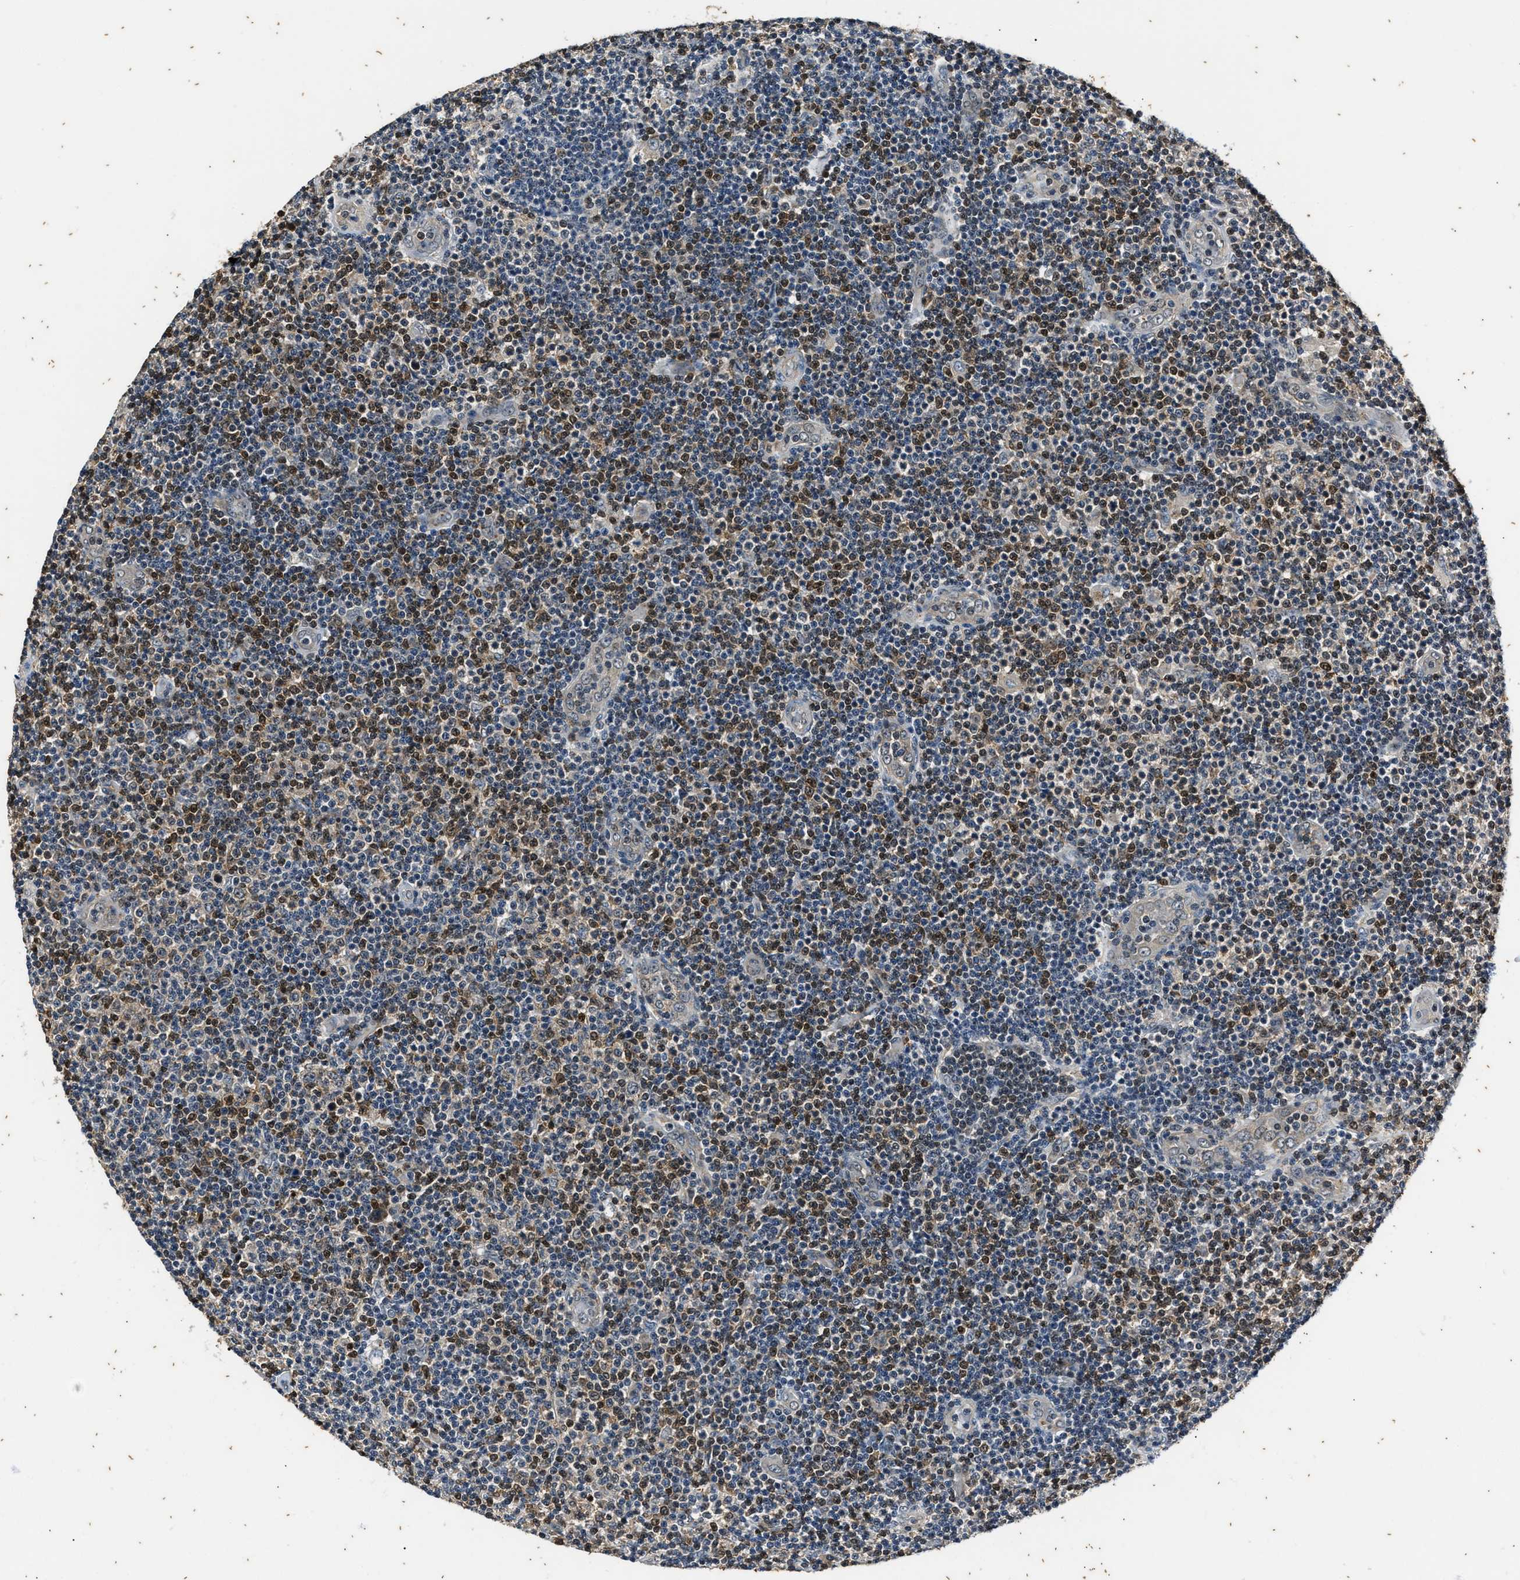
{"staining": {"intensity": "moderate", "quantity": "25%-75%", "location": "nuclear"}, "tissue": "lymphoma", "cell_type": "Tumor cells", "image_type": "cancer", "snomed": [{"axis": "morphology", "description": "Malignant lymphoma, non-Hodgkin's type, Low grade"}, {"axis": "topography", "description": "Lymph node"}], "caption": "Moderate nuclear protein staining is appreciated in about 25%-75% of tumor cells in lymphoma.", "gene": "PTPN7", "patient": {"sex": "male", "age": 83}}